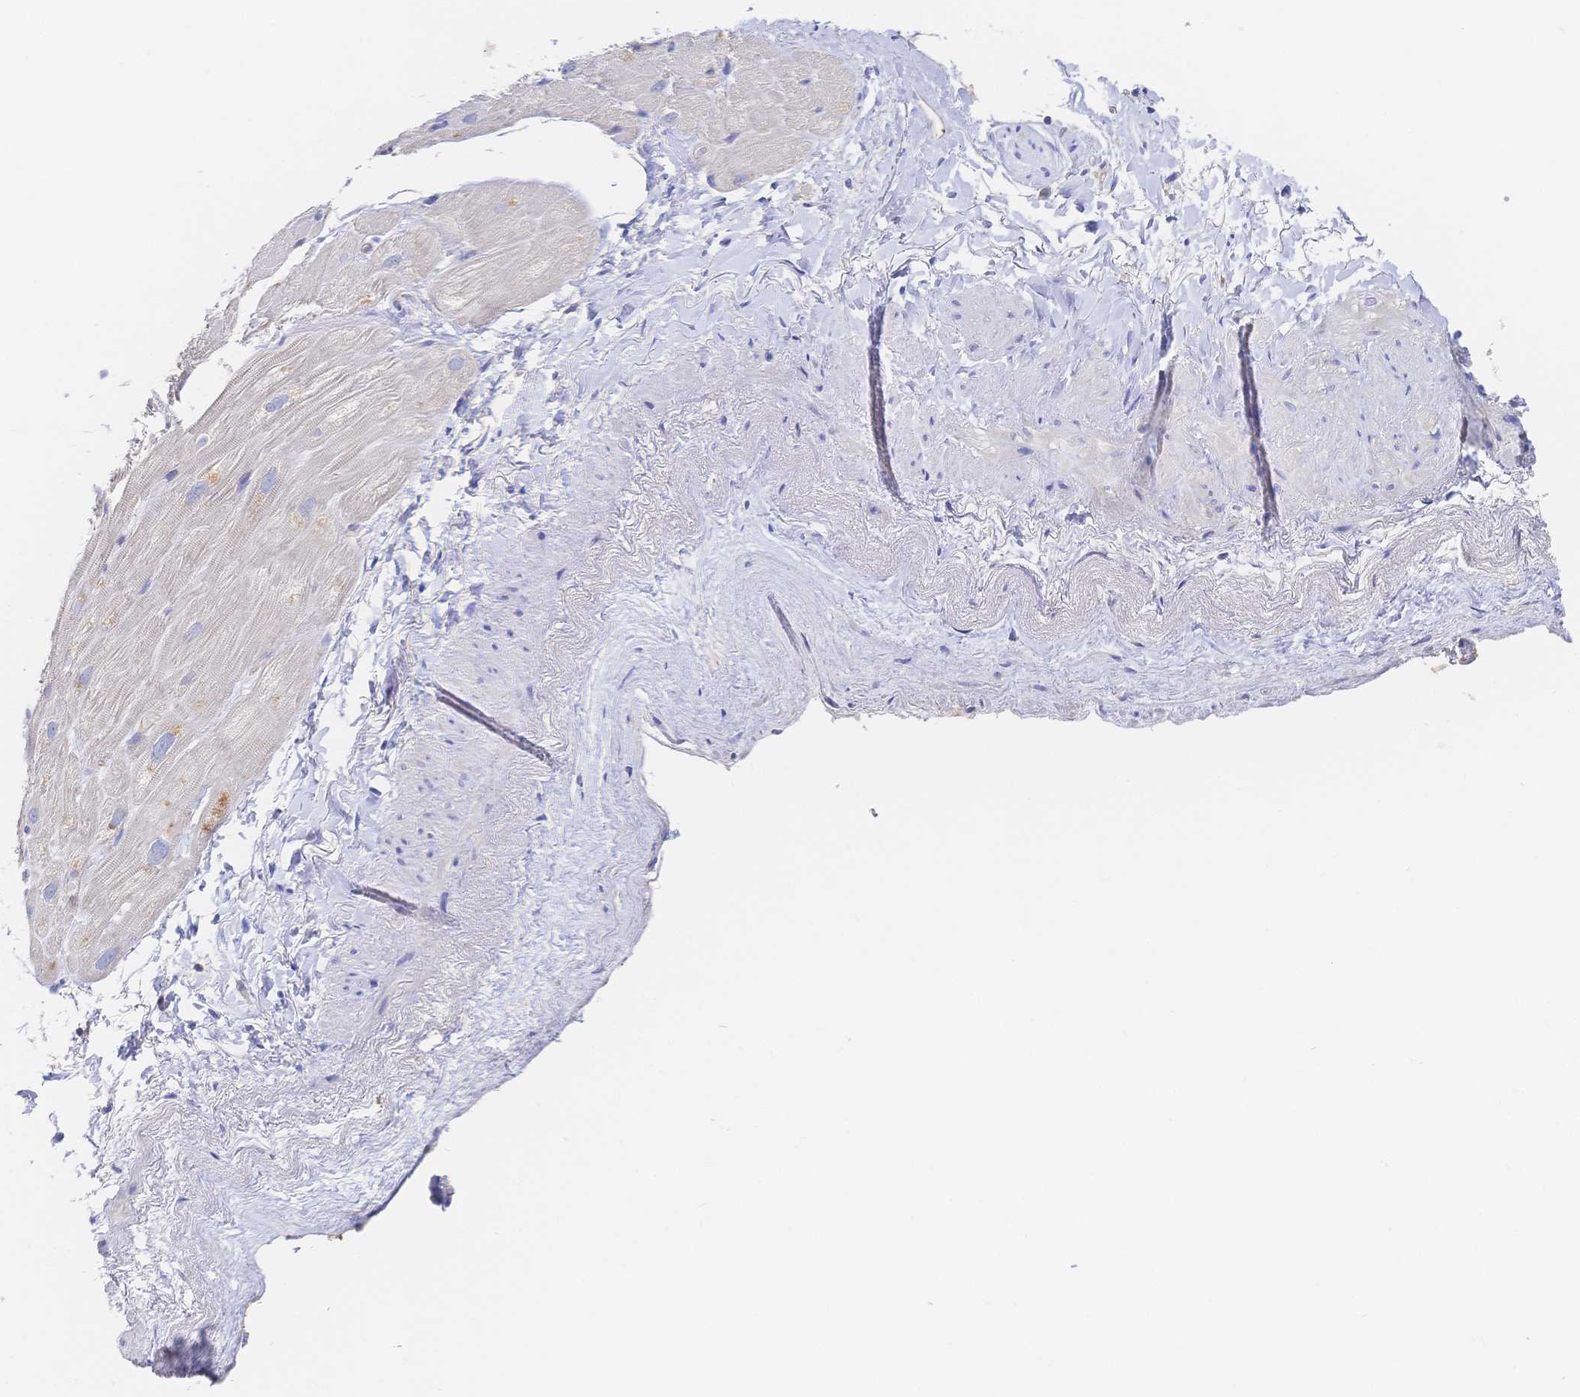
{"staining": {"intensity": "moderate", "quantity": "<25%", "location": "cytoplasmic/membranous"}, "tissue": "heart muscle", "cell_type": "Cardiomyocytes", "image_type": "normal", "snomed": [{"axis": "morphology", "description": "Normal tissue, NOS"}, {"axis": "topography", "description": "Heart"}], "caption": "Heart muscle stained for a protein displays moderate cytoplasmic/membranous positivity in cardiomyocytes. (DAB IHC with brightfield microscopy, high magnification).", "gene": "F11R", "patient": {"sex": "male", "age": 62}}